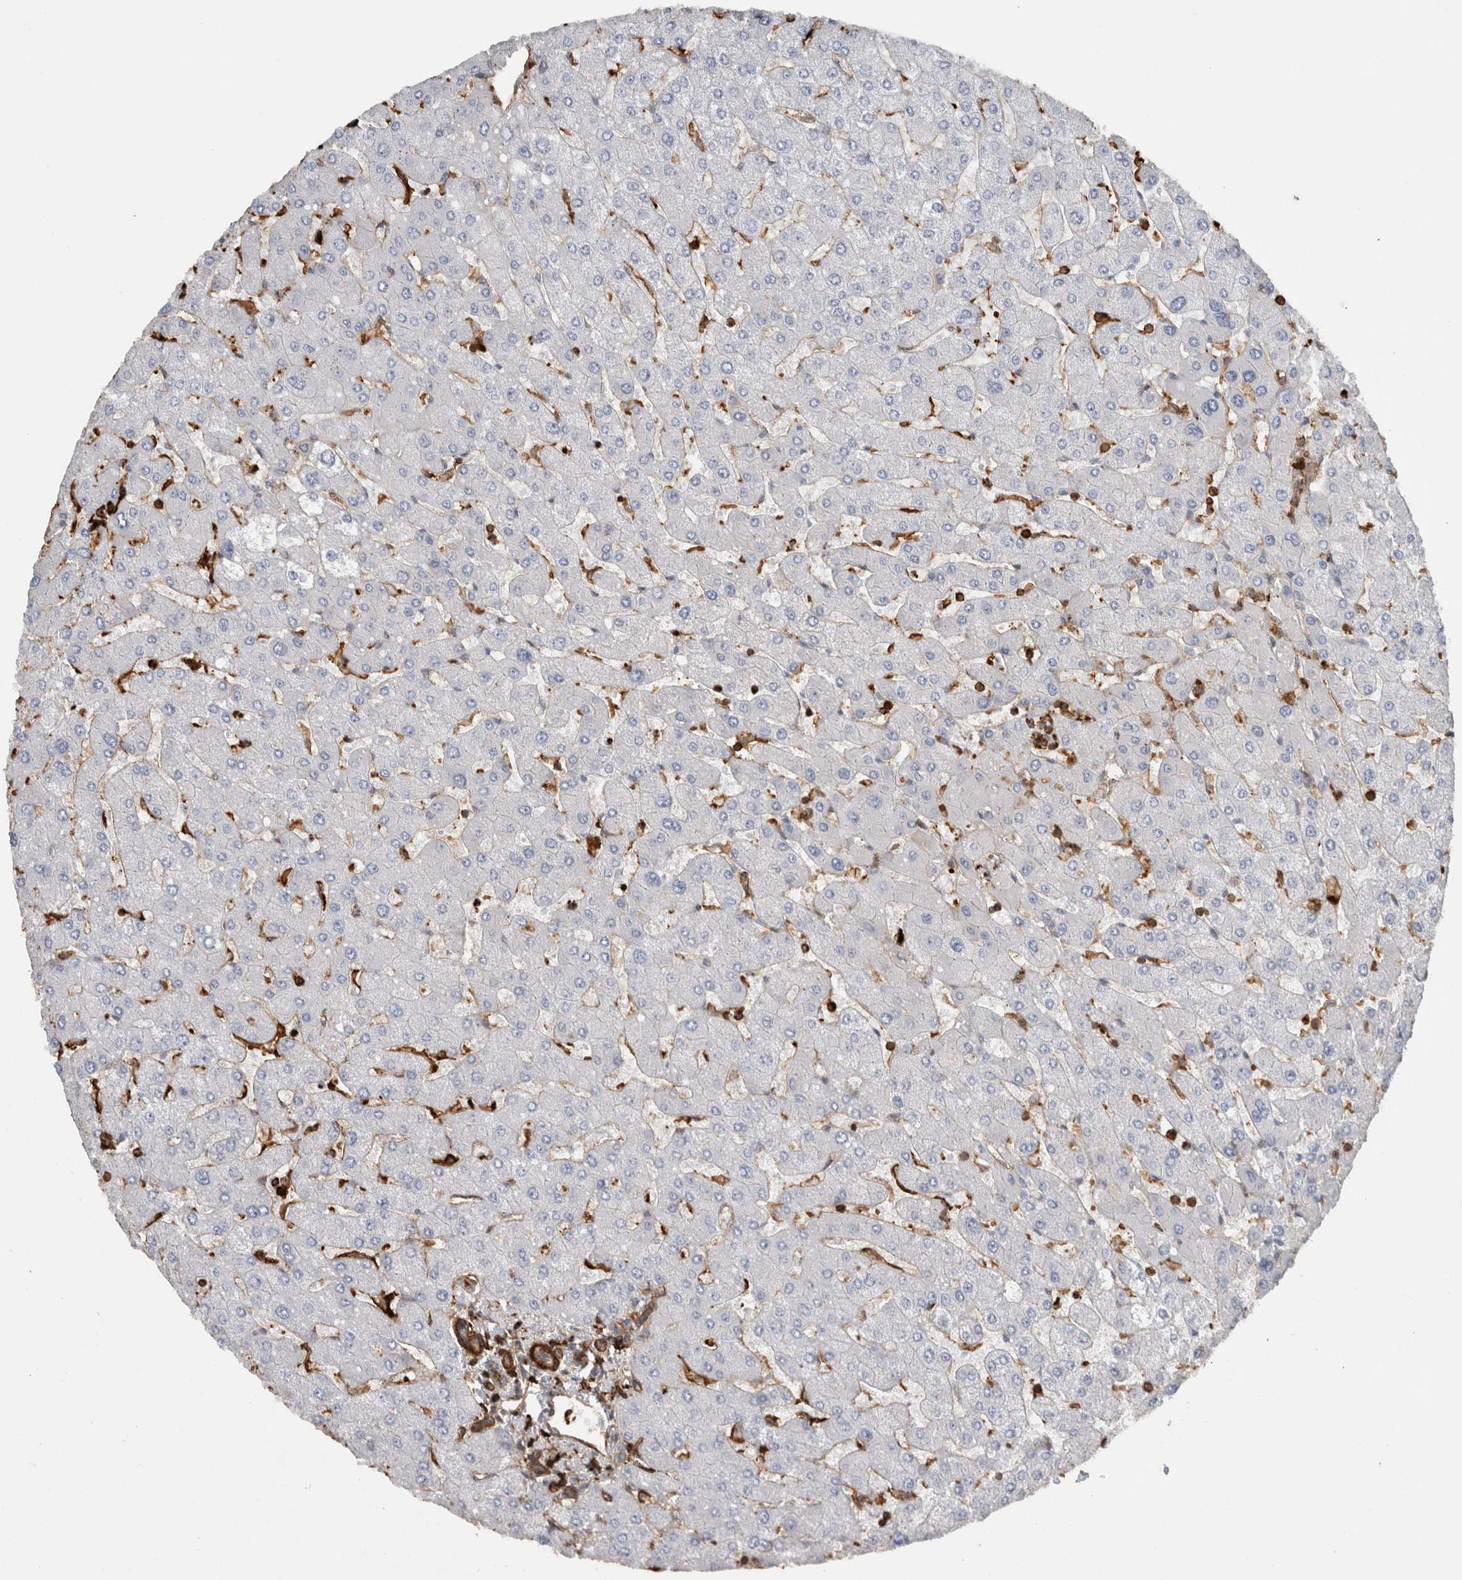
{"staining": {"intensity": "moderate", "quantity": ">75%", "location": "cytoplasmic/membranous"}, "tissue": "liver", "cell_type": "Cholangiocytes", "image_type": "normal", "snomed": [{"axis": "morphology", "description": "Normal tissue, NOS"}, {"axis": "topography", "description": "Liver"}], "caption": "This image reveals immunohistochemistry staining of unremarkable liver, with medium moderate cytoplasmic/membranous expression in approximately >75% of cholangiocytes.", "gene": "GPER1", "patient": {"sex": "male", "age": 55}}